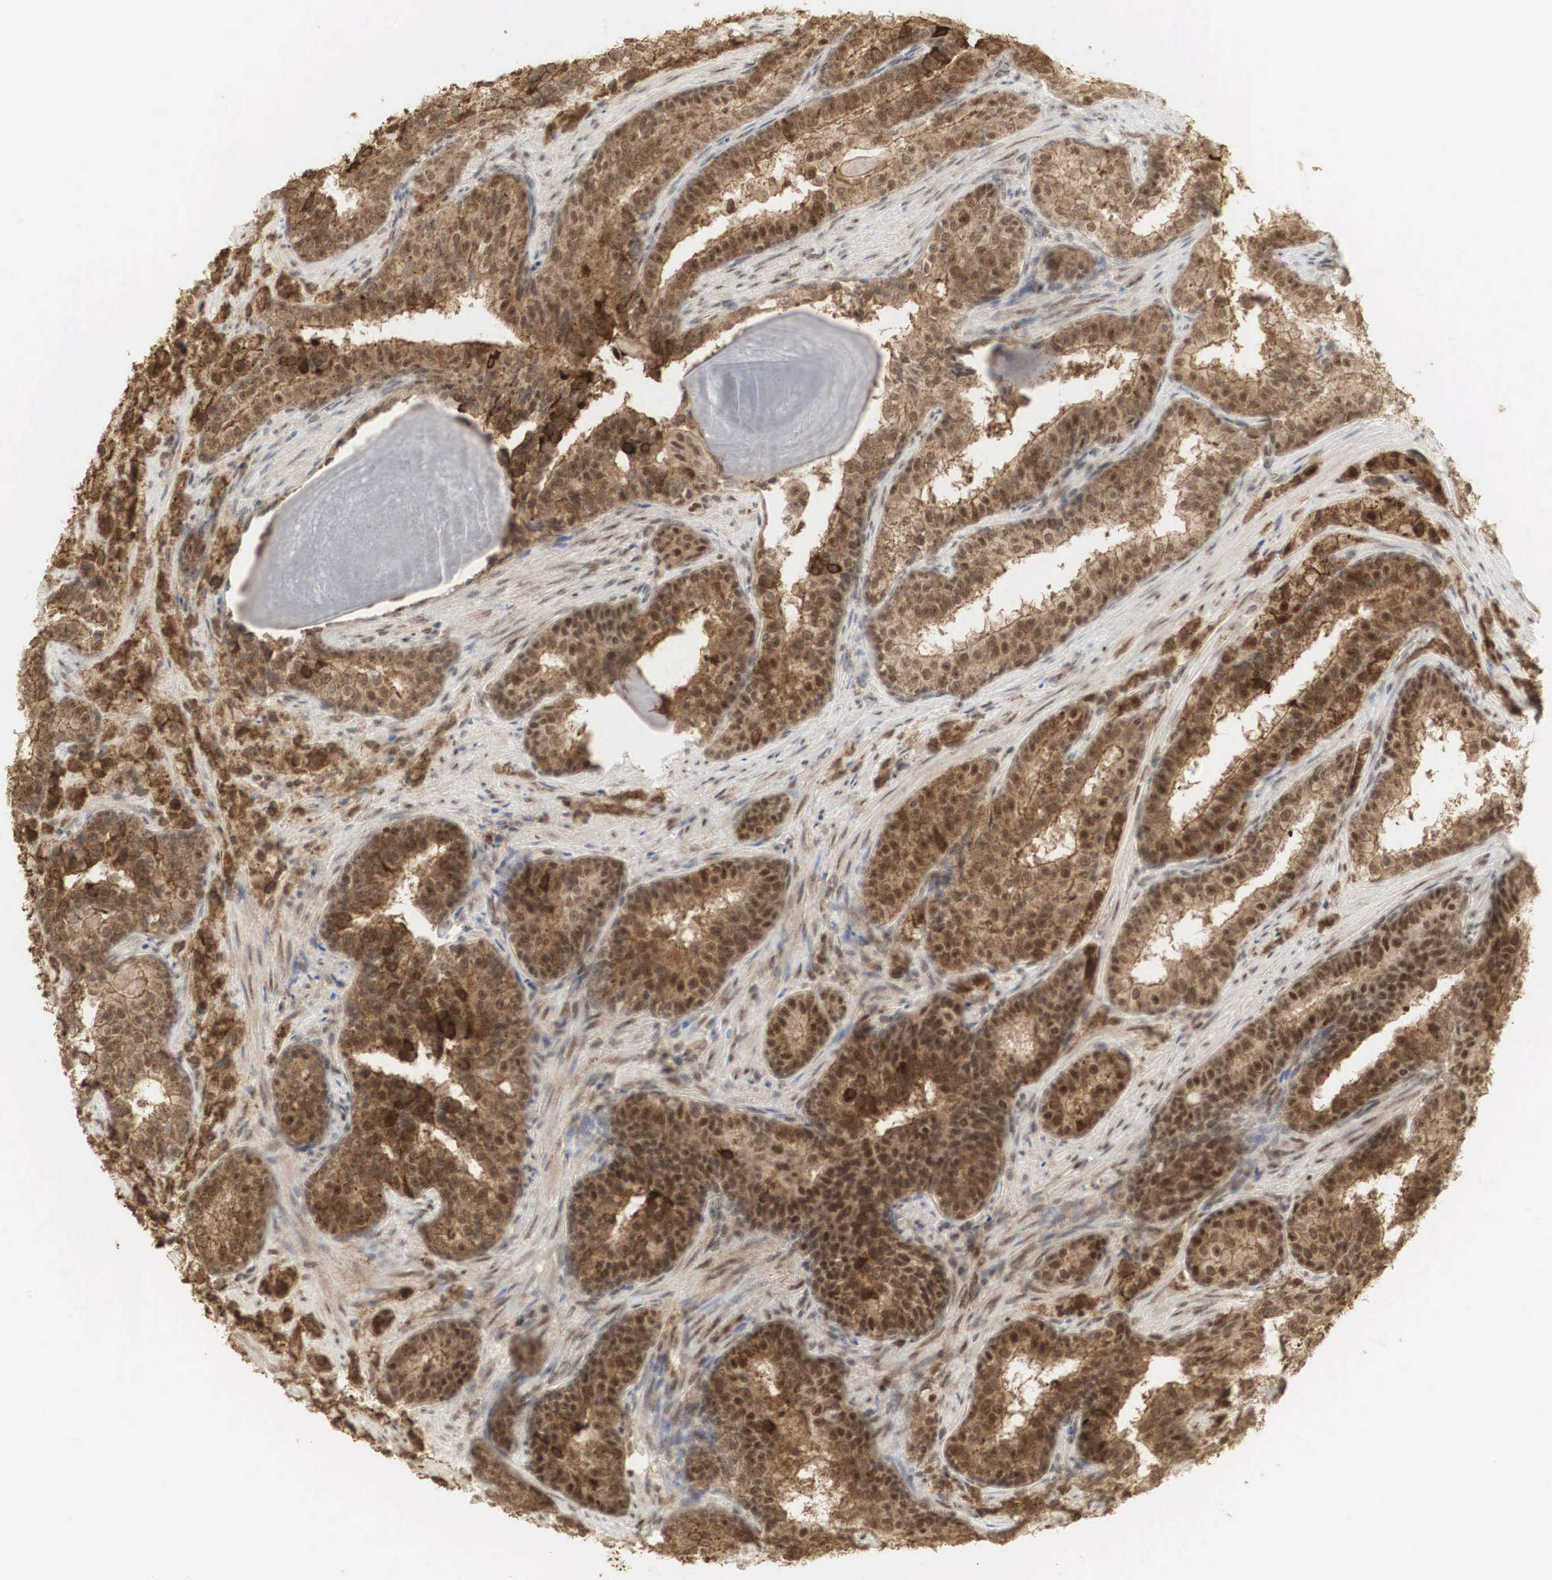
{"staining": {"intensity": "strong", "quantity": ">75%", "location": "cytoplasmic/membranous,nuclear"}, "tissue": "prostate cancer", "cell_type": "Tumor cells", "image_type": "cancer", "snomed": [{"axis": "morphology", "description": "Adenocarcinoma, Medium grade"}, {"axis": "topography", "description": "Prostate"}], "caption": "Medium-grade adenocarcinoma (prostate) stained for a protein (brown) demonstrates strong cytoplasmic/membranous and nuclear positive staining in approximately >75% of tumor cells.", "gene": "RNF113A", "patient": {"sex": "male", "age": 70}}